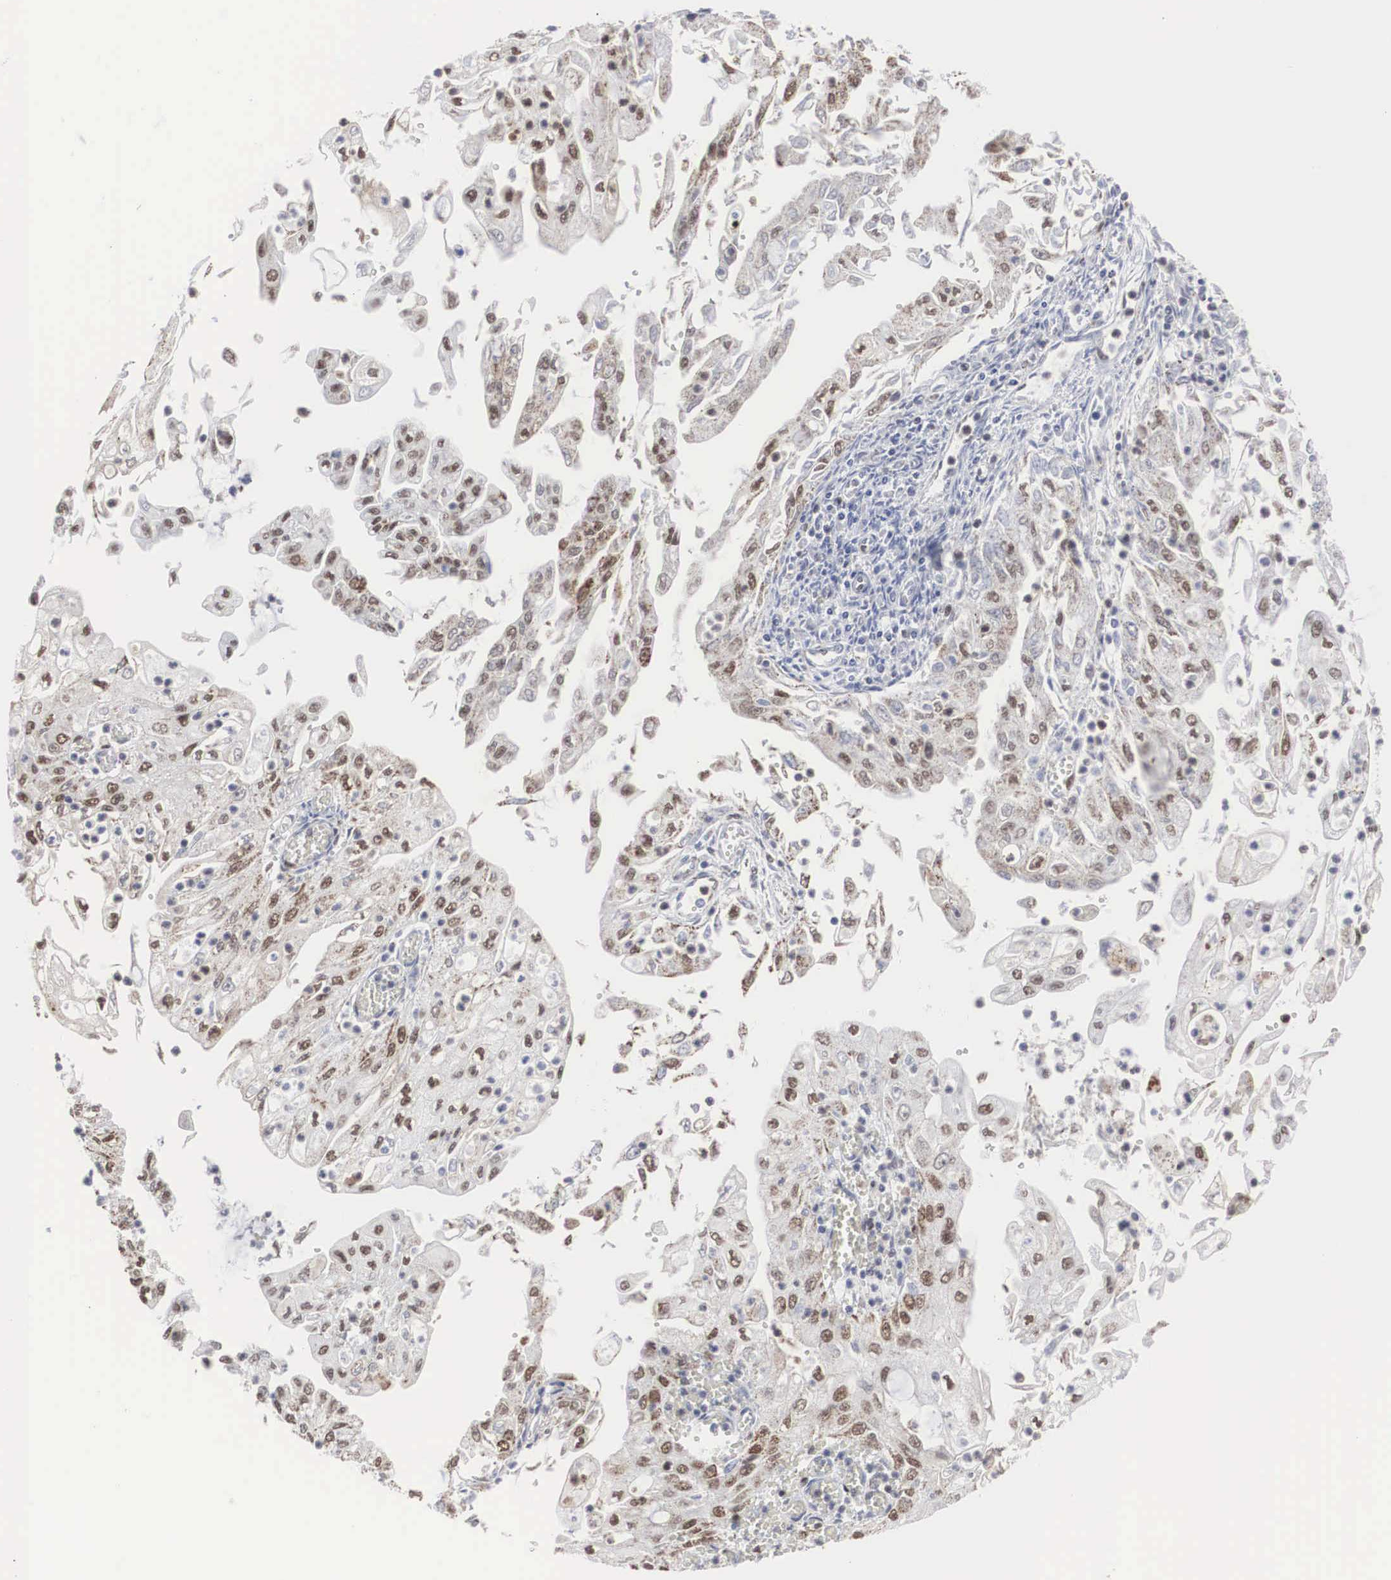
{"staining": {"intensity": "moderate", "quantity": "25%-75%", "location": "nuclear"}, "tissue": "endometrial cancer", "cell_type": "Tumor cells", "image_type": "cancer", "snomed": [{"axis": "morphology", "description": "Adenocarcinoma, NOS"}, {"axis": "topography", "description": "Endometrium"}], "caption": "Tumor cells display medium levels of moderate nuclear staining in about 25%-75% of cells in endometrial cancer (adenocarcinoma).", "gene": "AUTS2", "patient": {"sex": "female", "age": 75}}